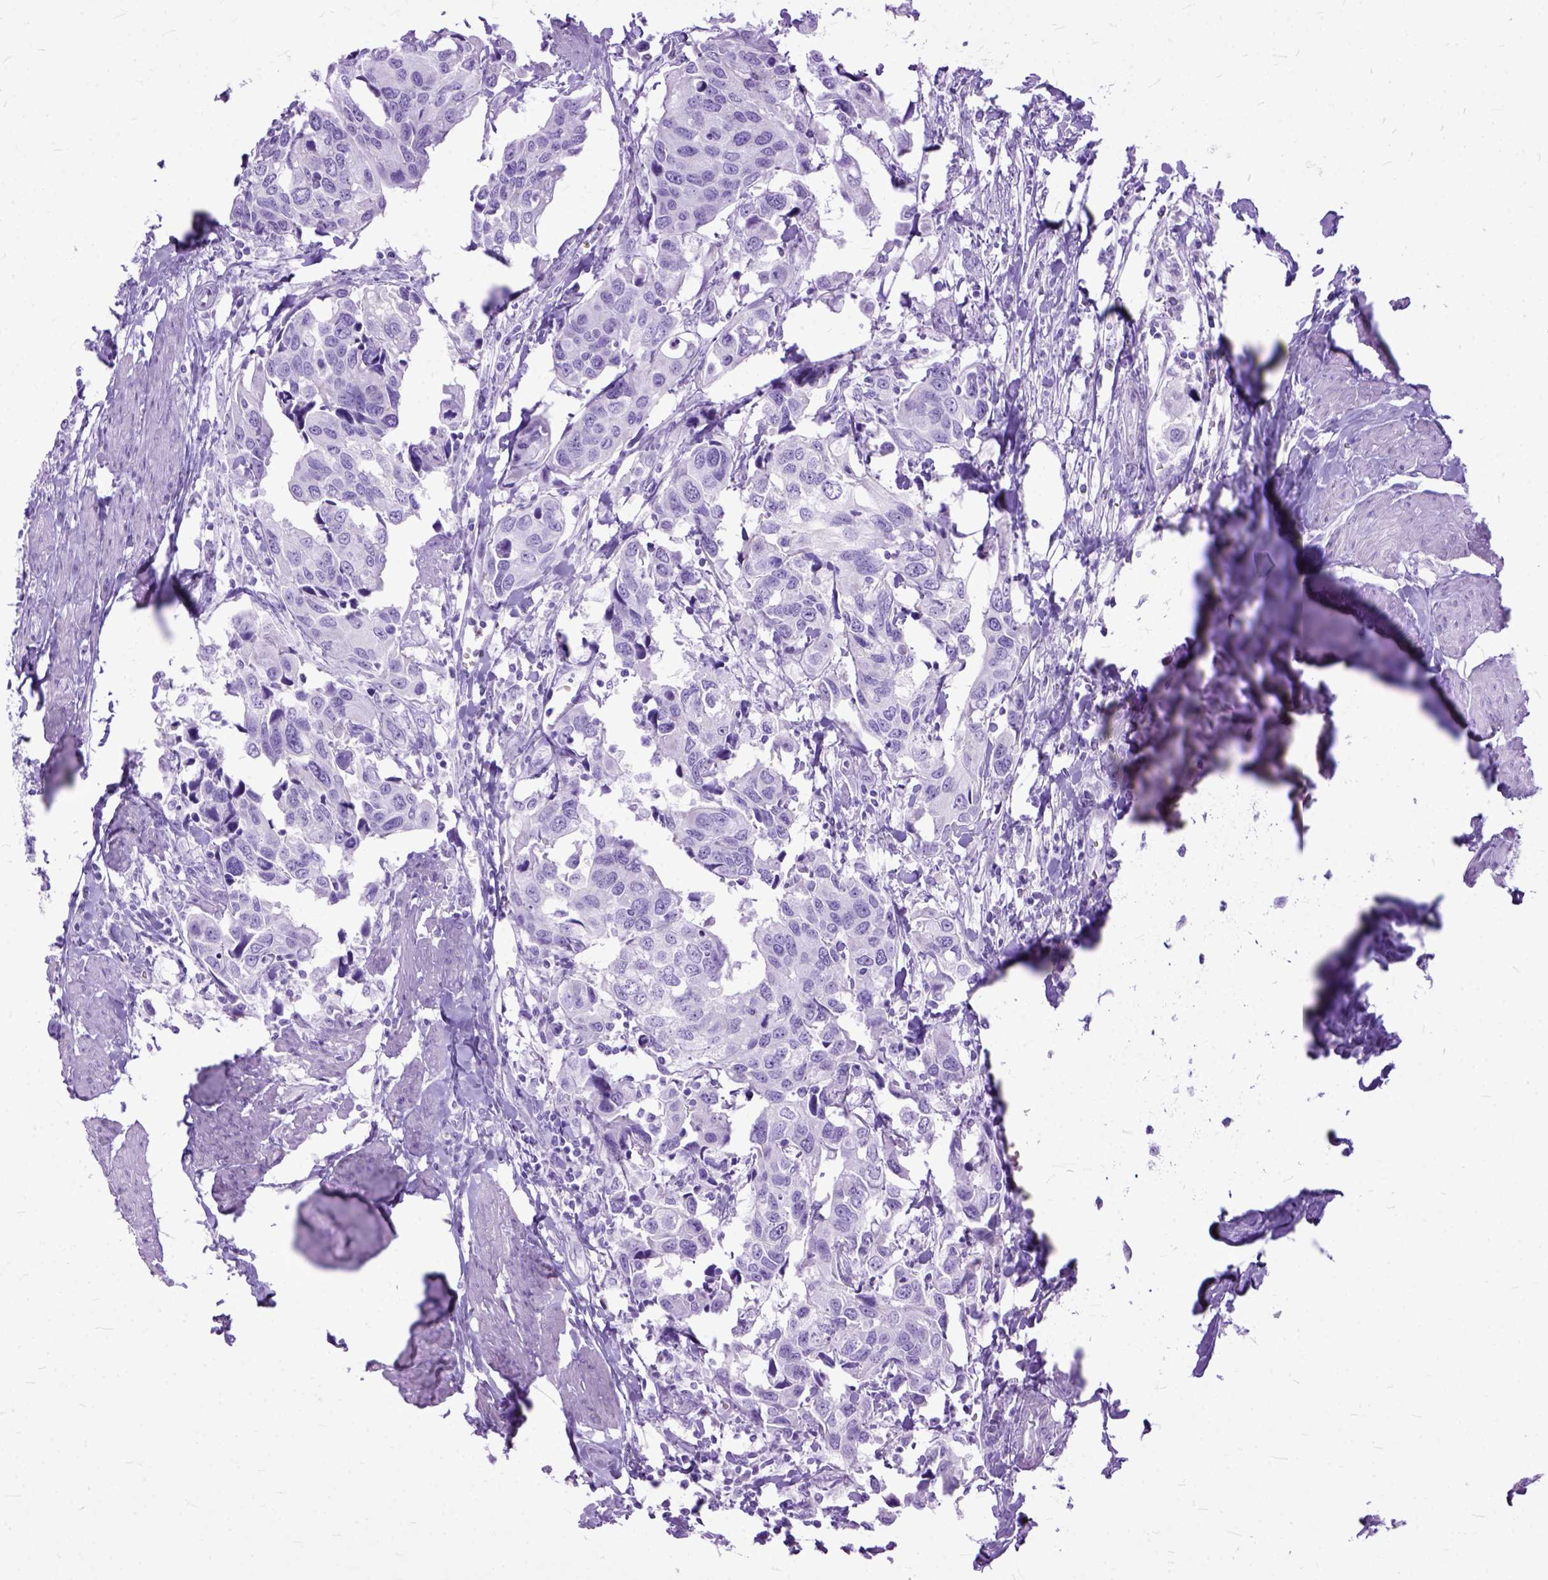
{"staining": {"intensity": "negative", "quantity": "none", "location": "none"}, "tissue": "urothelial cancer", "cell_type": "Tumor cells", "image_type": "cancer", "snomed": [{"axis": "morphology", "description": "Urothelial carcinoma, High grade"}, {"axis": "topography", "description": "Urinary bladder"}], "caption": "This histopathology image is of urothelial carcinoma (high-grade) stained with immunohistochemistry (IHC) to label a protein in brown with the nuclei are counter-stained blue. There is no positivity in tumor cells.", "gene": "GNGT1", "patient": {"sex": "male", "age": 60}}